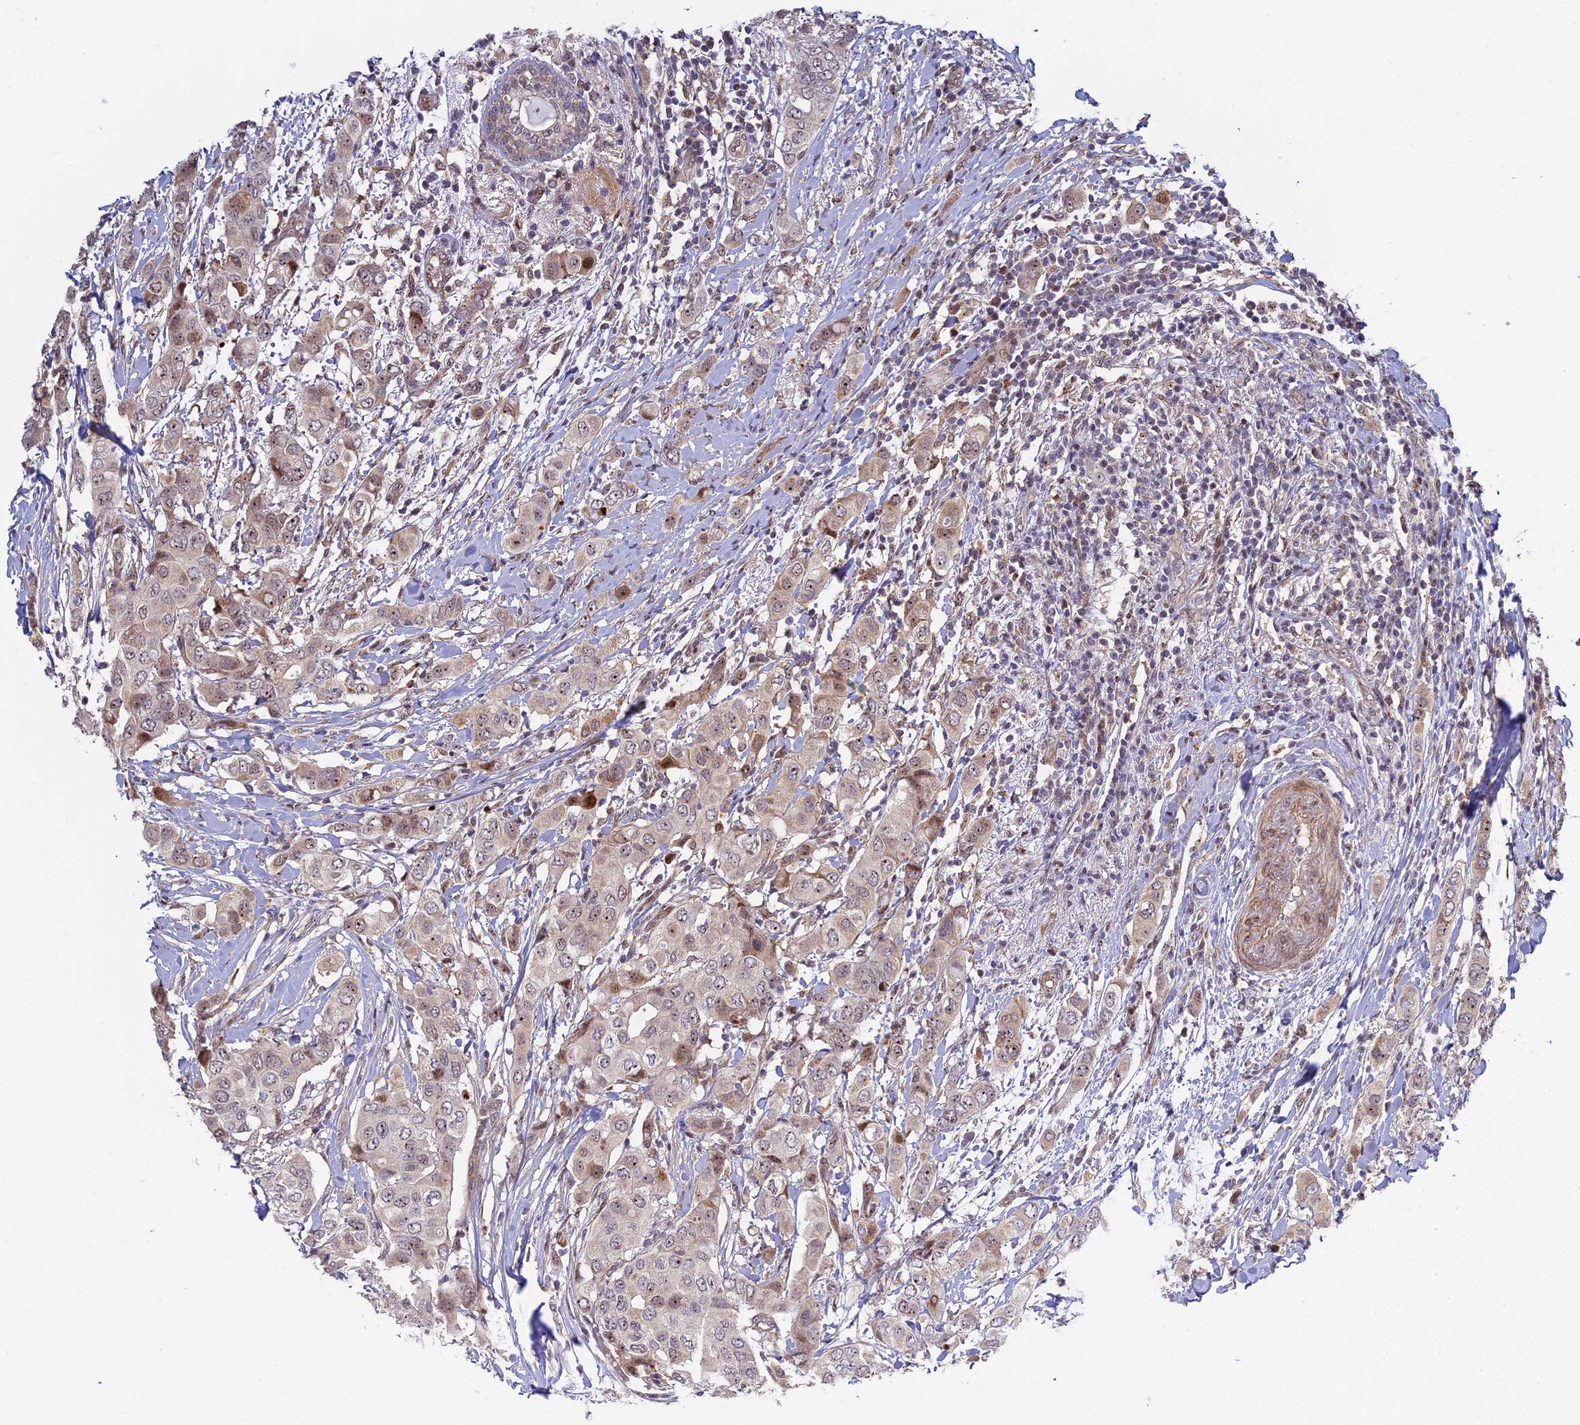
{"staining": {"intensity": "strong", "quantity": "<25%", "location": "cytoplasmic/membranous,nuclear"}, "tissue": "breast cancer", "cell_type": "Tumor cells", "image_type": "cancer", "snomed": [{"axis": "morphology", "description": "Lobular carcinoma"}, {"axis": "topography", "description": "Breast"}], "caption": "This histopathology image exhibits immunohistochemistry staining of breast cancer (lobular carcinoma), with medium strong cytoplasmic/membranous and nuclear expression in approximately <25% of tumor cells.", "gene": "UFSP2", "patient": {"sex": "female", "age": 51}}